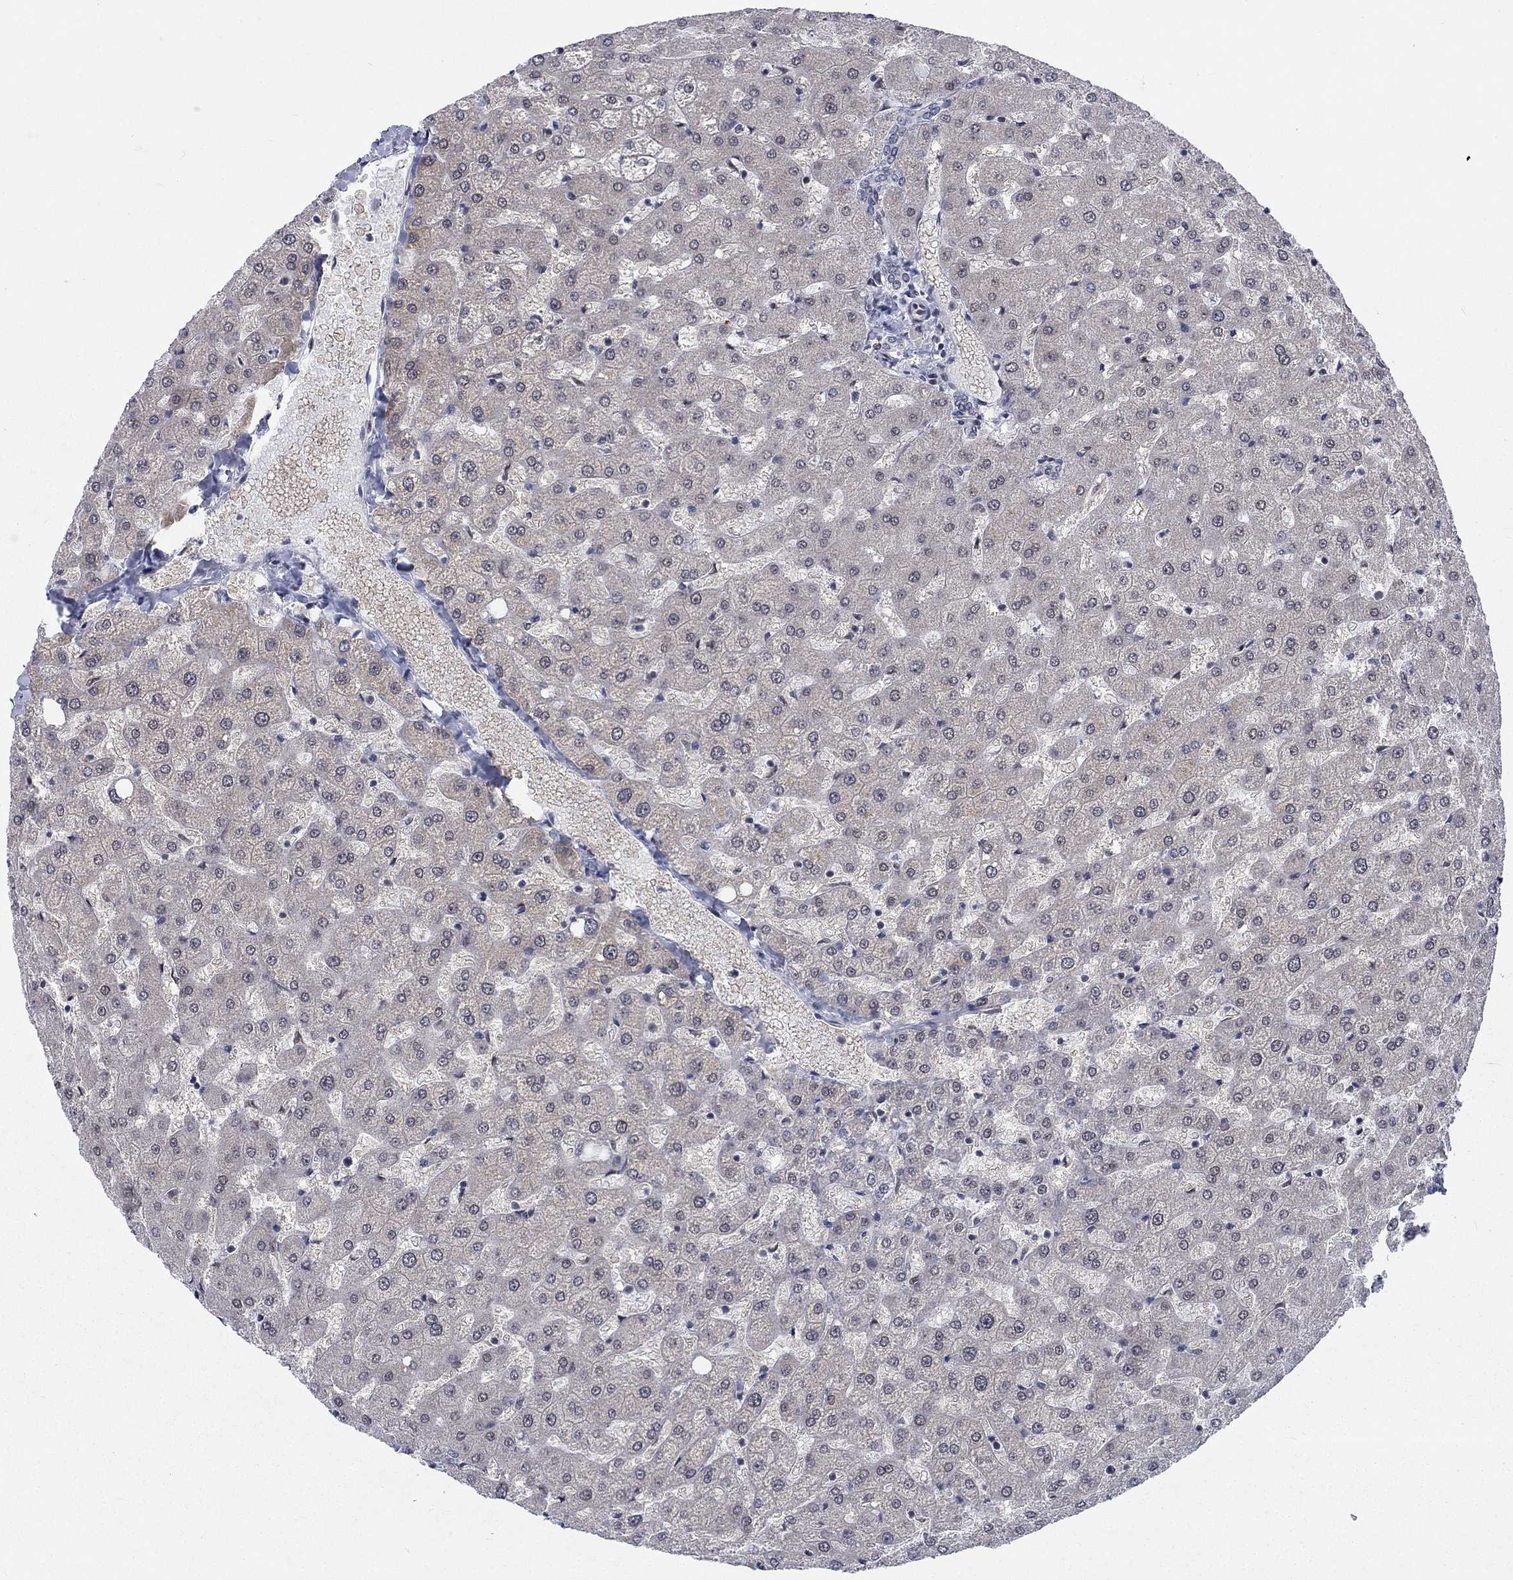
{"staining": {"intensity": "negative", "quantity": "none", "location": "none"}, "tissue": "liver", "cell_type": "Cholangiocytes", "image_type": "normal", "snomed": [{"axis": "morphology", "description": "Normal tissue, NOS"}, {"axis": "topography", "description": "Liver"}], "caption": "Protein analysis of benign liver reveals no significant staining in cholangiocytes.", "gene": "FYTTD1", "patient": {"sex": "female", "age": 50}}